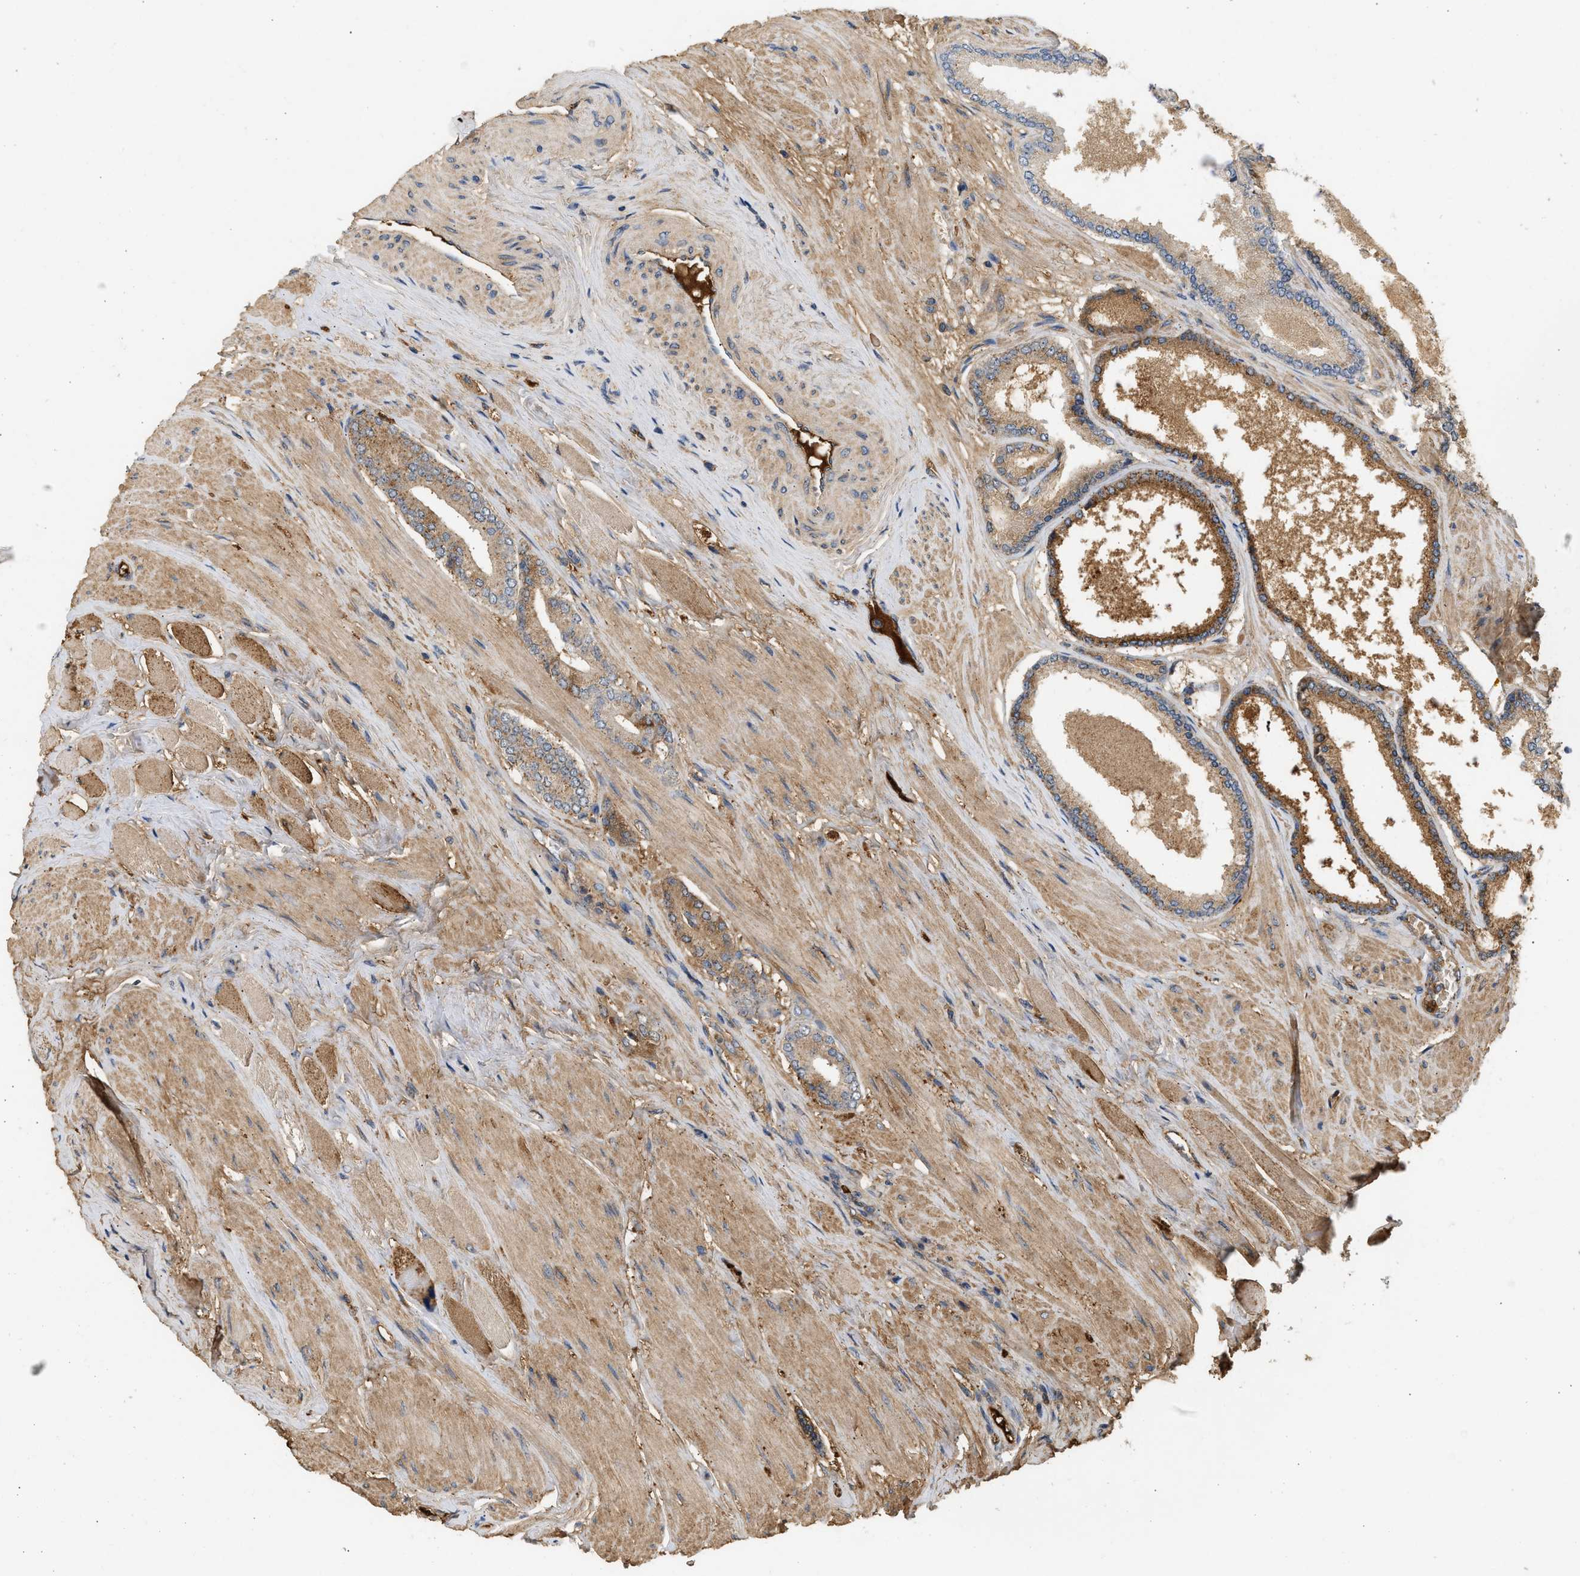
{"staining": {"intensity": "moderate", "quantity": "25%-75%", "location": "cytoplasmic/membranous"}, "tissue": "prostate cancer", "cell_type": "Tumor cells", "image_type": "cancer", "snomed": [{"axis": "morphology", "description": "Adenocarcinoma, High grade"}, {"axis": "topography", "description": "Prostate"}], "caption": "Approximately 25%-75% of tumor cells in human adenocarcinoma (high-grade) (prostate) display moderate cytoplasmic/membranous protein expression as visualized by brown immunohistochemical staining.", "gene": "F8", "patient": {"sex": "male", "age": 61}}